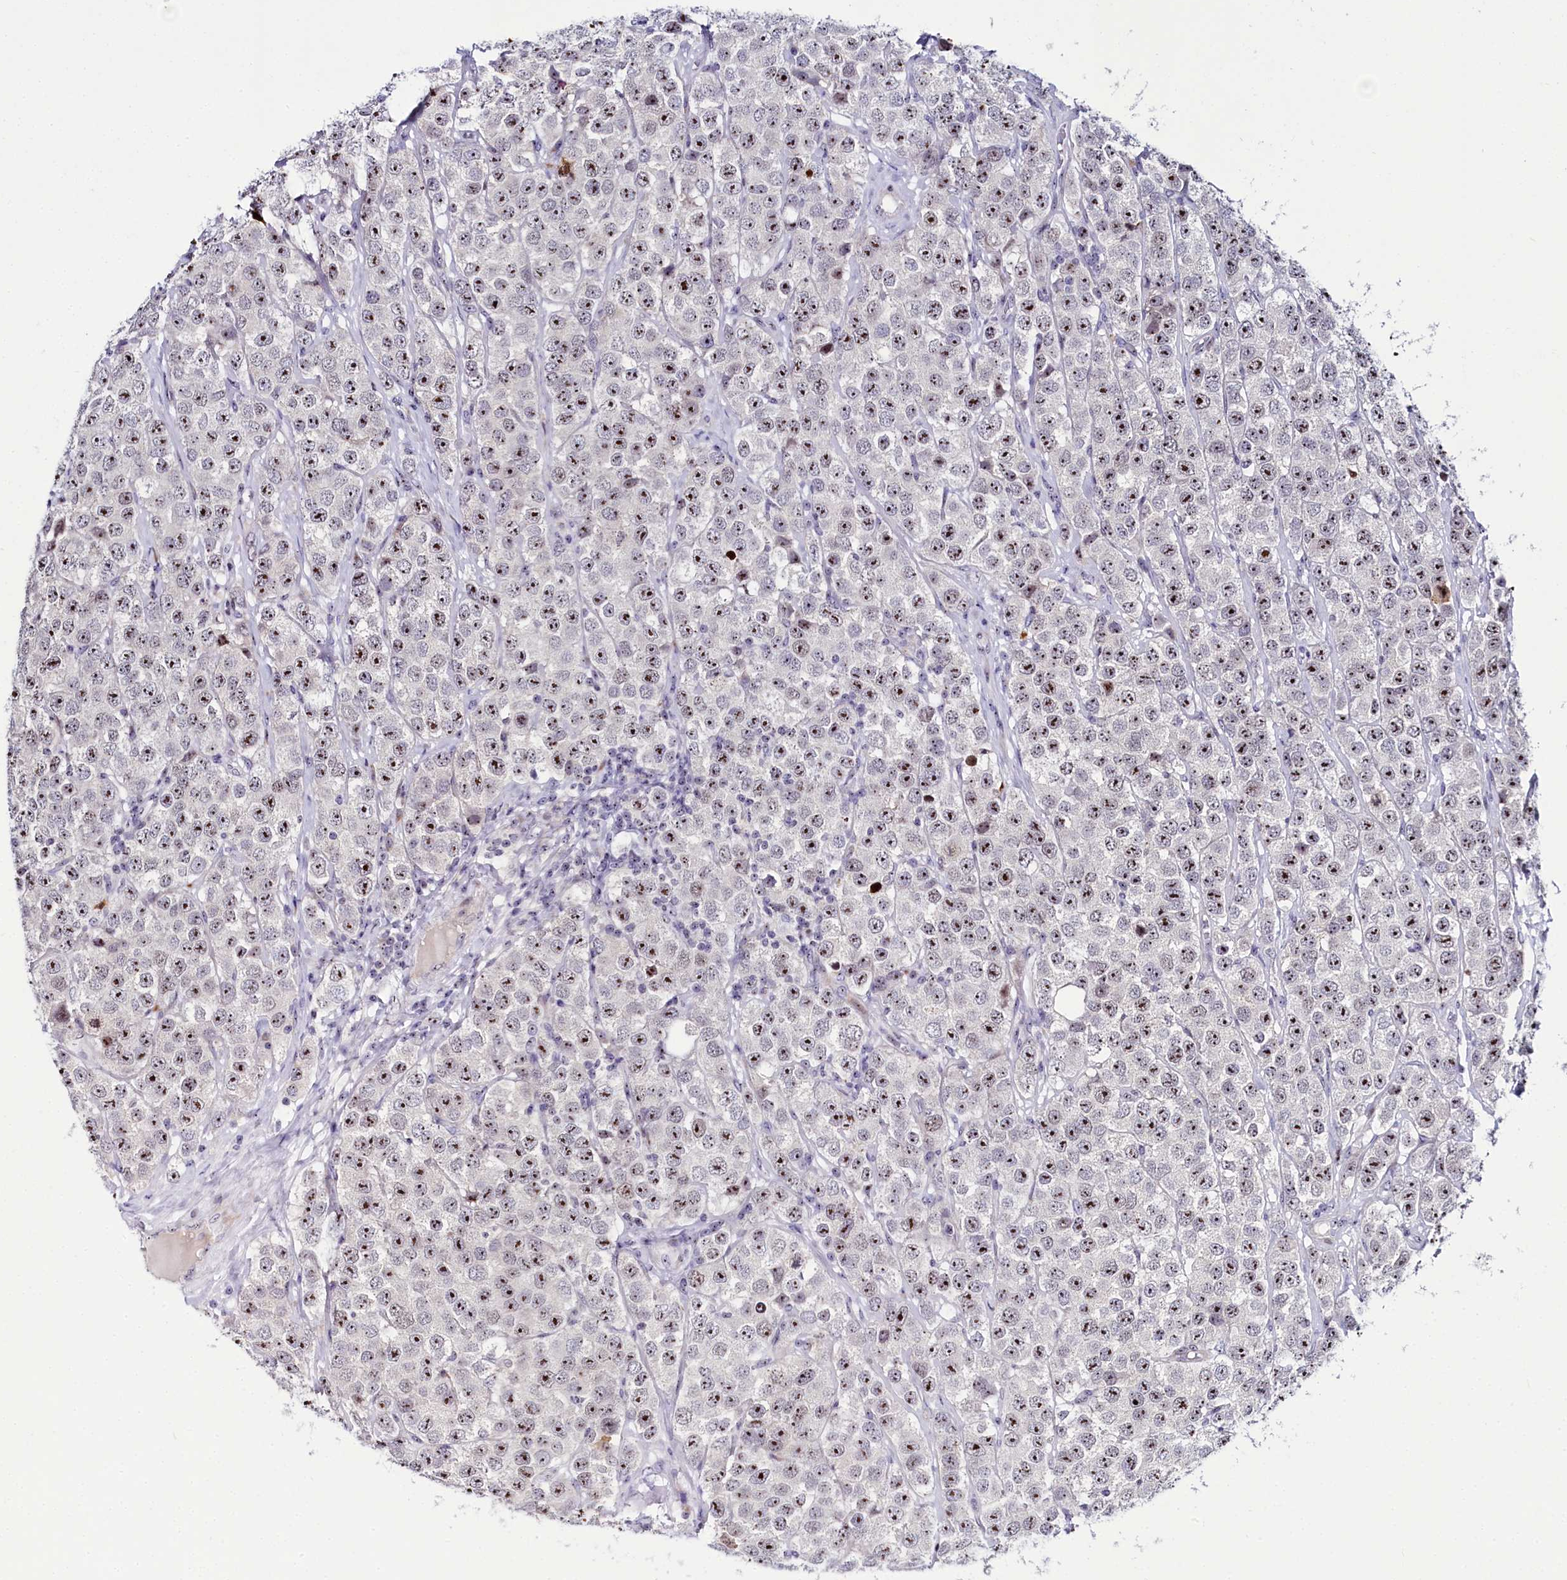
{"staining": {"intensity": "moderate", "quantity": ">75%", "location": "nuclear"}, "tissue": "testis cancer", "cell_type": "Tumor cells", "image_type": "cancer", "snomed": [{"axis": "morphology", "description": "Seminoma, NOS"}, {"axis": "topography", "description": "Testis"}], "caption": "Protein expression analysis of testis cancer (seminoma) demonstrates moderate nuclear positivity in about >75% of tumor cells. (DAB (3,3'-diaminobenzidine) = brown stain, brightfield microscopy at high magnification).", "gene": "TCOF1", "patient": {"sex": "male", "age": 28}}